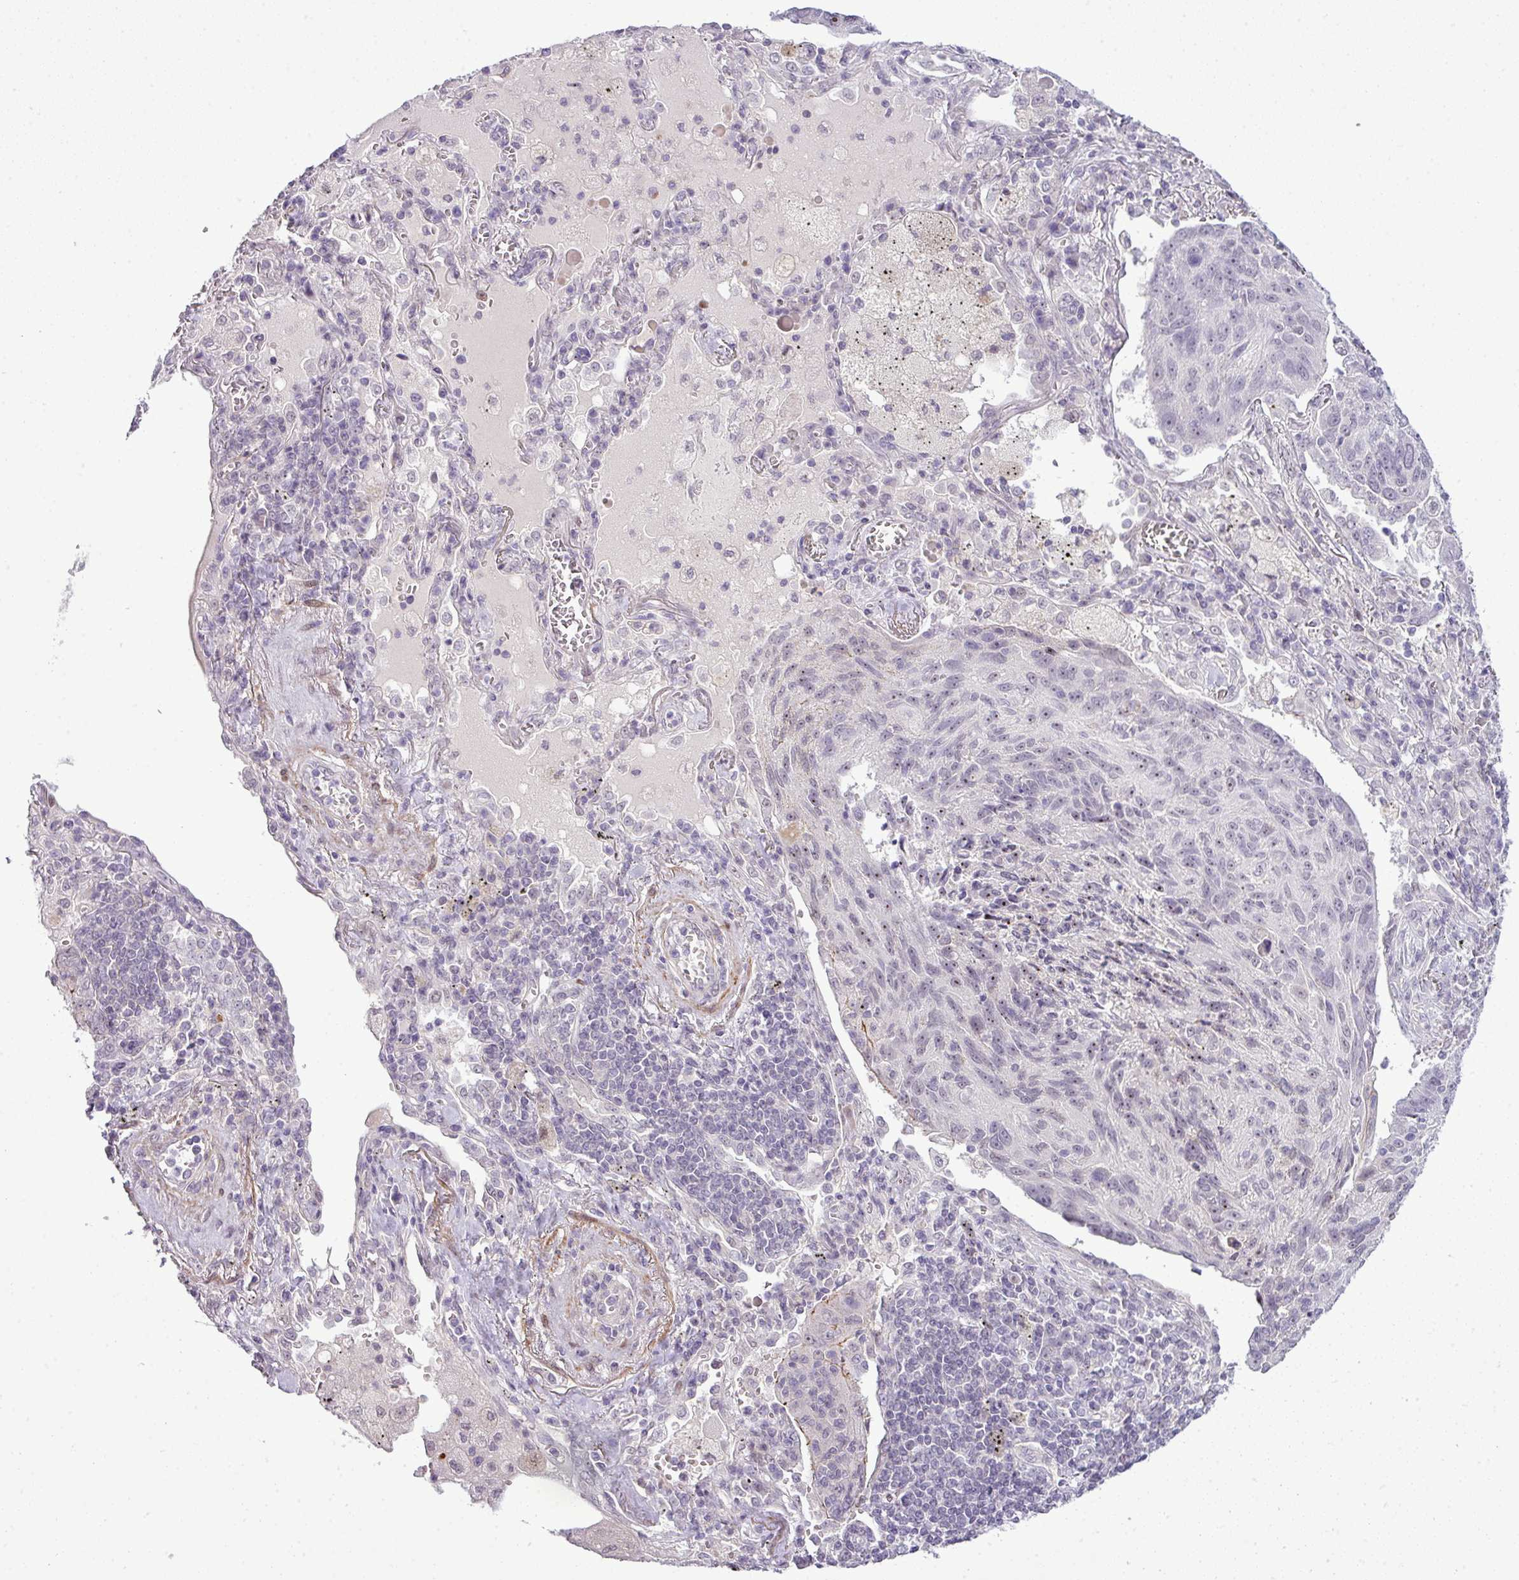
{"staining": {"intensity": "weak", "quantity": "<25%", "location": "nuclear"}, "tissue": "lung cancer", "cell_type": "Tumor cells", "image_type": "cancer", "snomed": [{"axis": "morphology", "description": "Squamous cell carcinoma, NOS"}, {"axis": "topography", "description": "Lung"}], "caption": "This is an IHC histopathology image of human lung squamous cell carcinoma. There is no staining in tumor cells.", "gene": "ZNF688", "patient": {"sex": "female", "age": 66}}